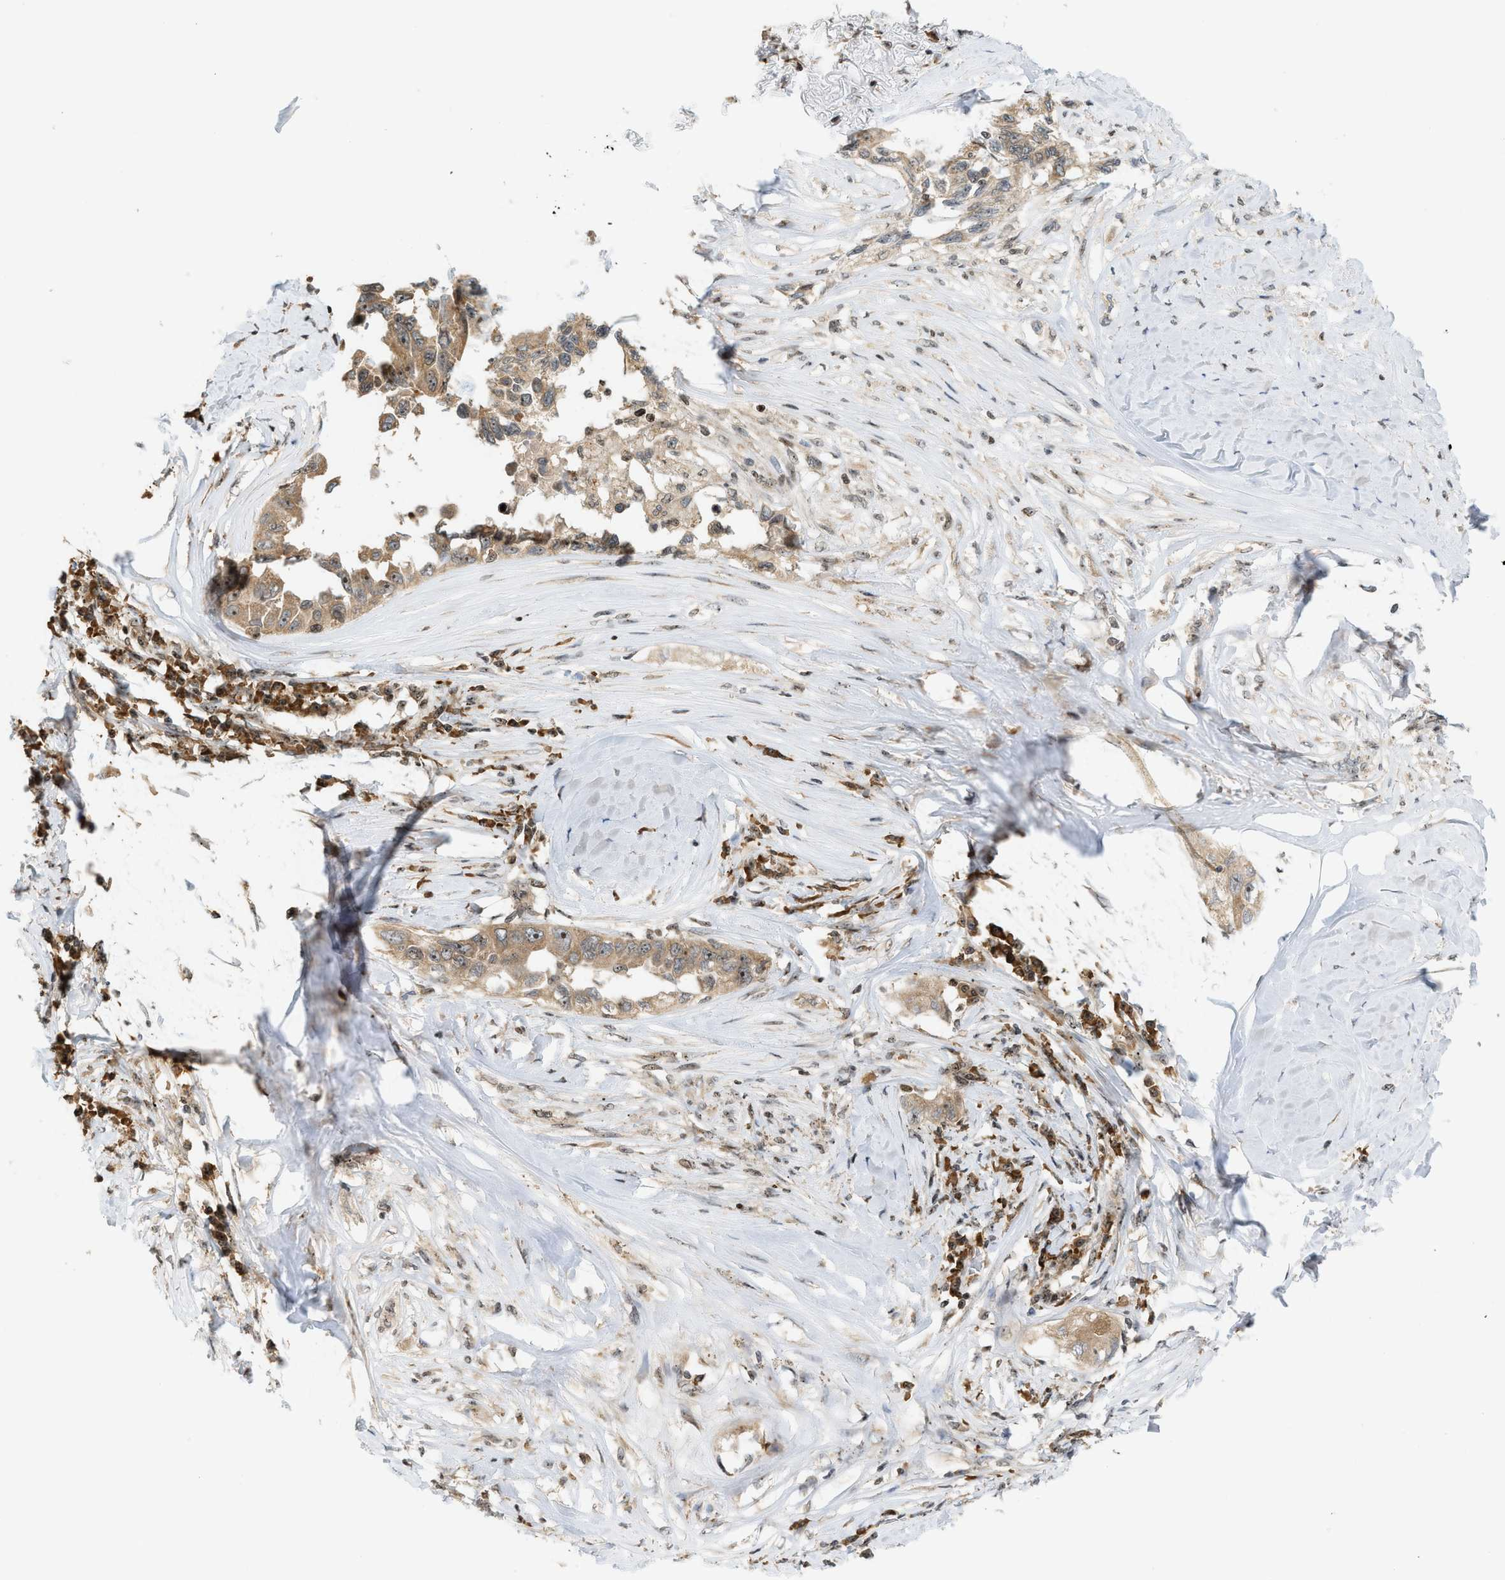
{"staining": {"intensity": "moderate", "quantity": ">75%", "location": "cytoplasmic/membranous,nuclear"}, "tissue": "lung cancer", "cell_type": "Tumor cells", "image_type": "cancer", "snomed": [{"axis": "morphology", "description": "Adenocarcinoma, NOS"}, {"axis": "topography", "description": "Lung"}], "caption": "Immunohistochemical staining of human lung adenocarcinoma exhibits medium levels of moderate cytoplasmic/membranous and nuclear staining in about >75% of tumor cells.", "gene": "ZNF22", "patient": {"sex": "female", "age": 51}}